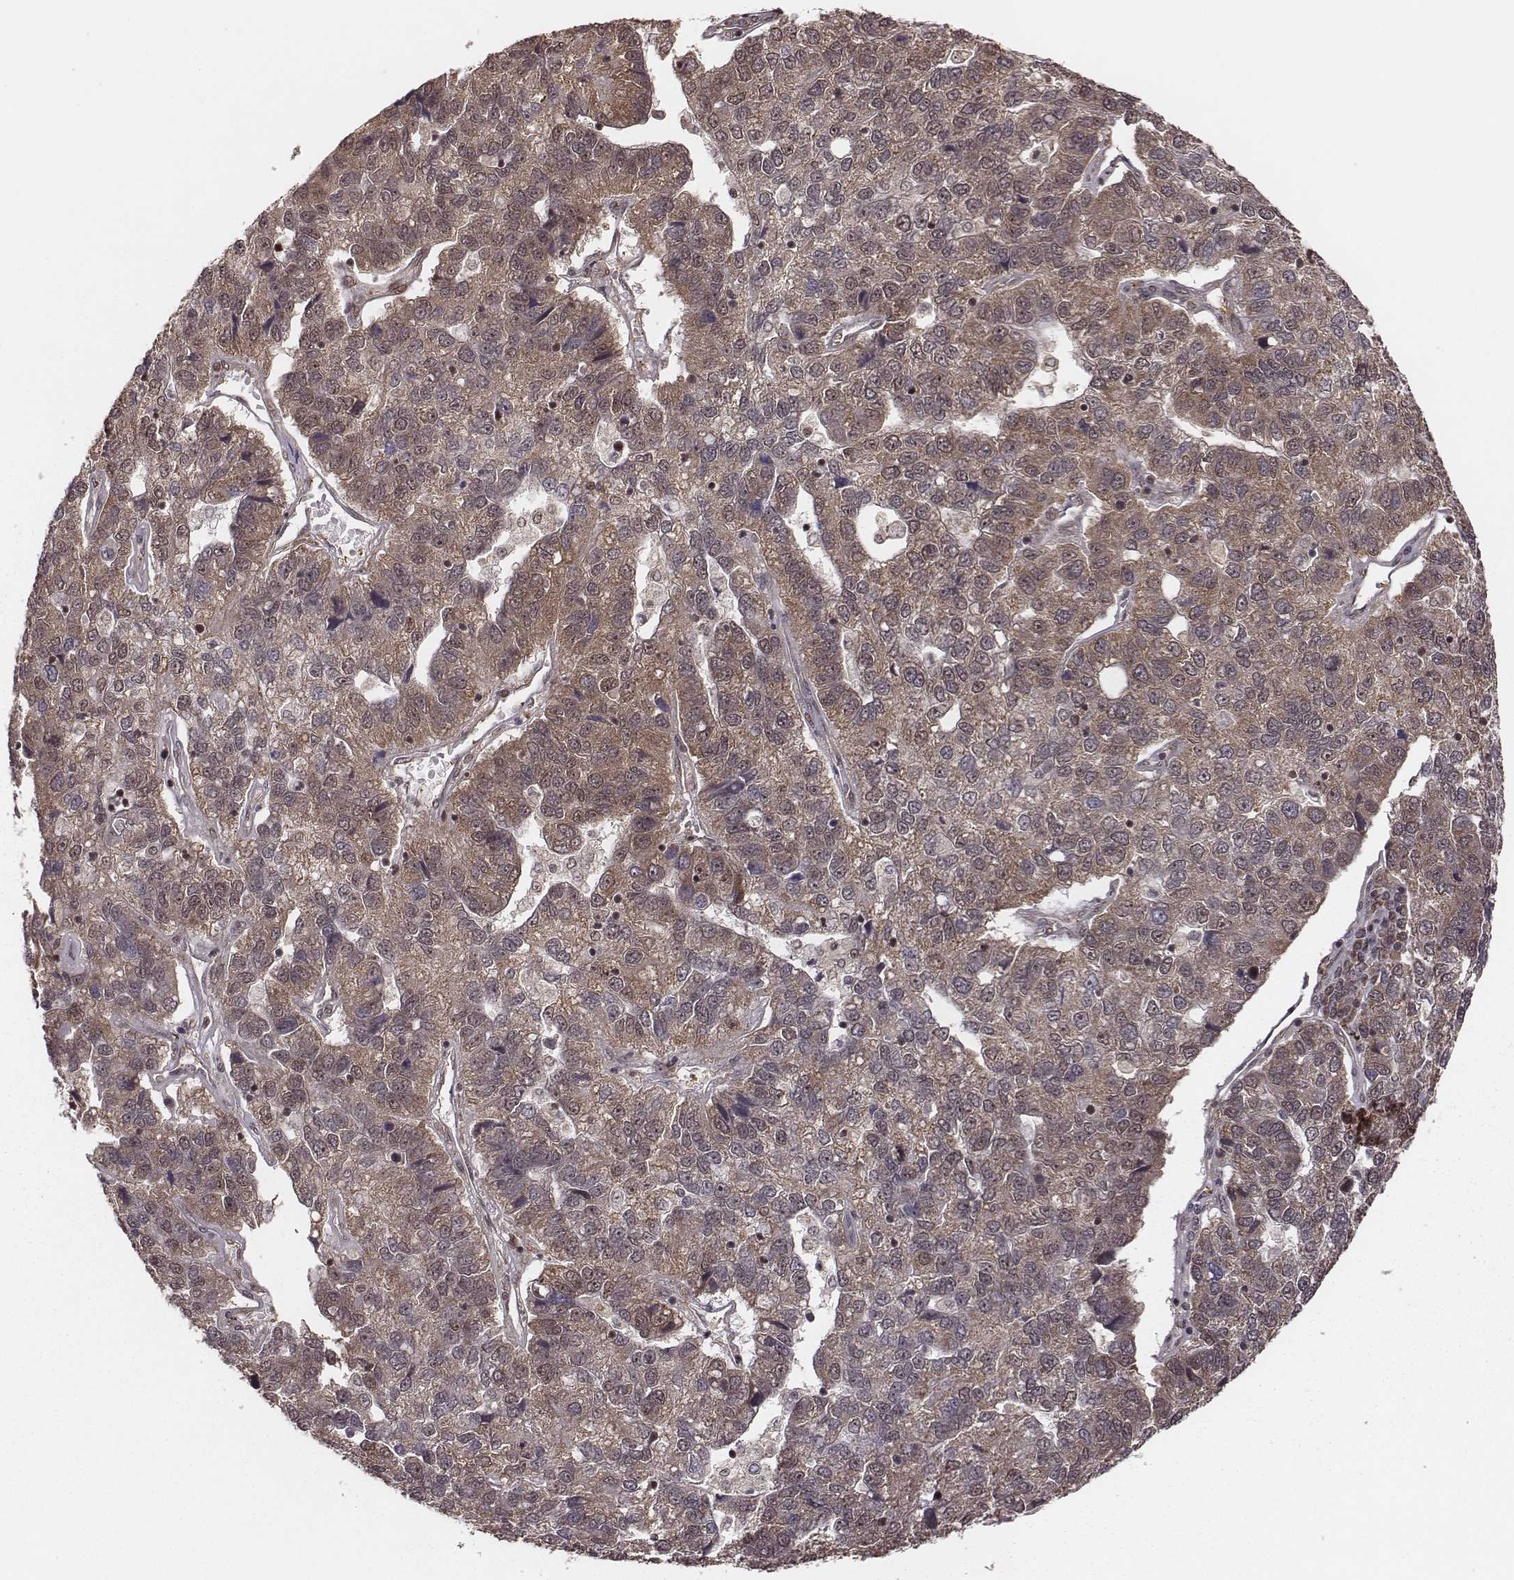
{"staining": {"intensity": "moderate", "quantity": ">75%", "location": "cytoplasmic/membranous"}, "tissue": "pancreatic cancer", "cell_type": "Tumor cells", "image_type": "cancer", "snomed": [{"axis": "morphology", "description": "Adenocarcinoma, NOS"}, {"axis": "topography", "description": "Pancreas"}], "caption": "Immunohistochemistry micrograph of neoplastic tissue: human pancreatic cancer stained using immunohistochemistry reveals medium levels of moderate protein expression localized specifically in the cytoplasmic/membranous of tumor cells, appearing as a cytoplasmic/membranous brown color.", "gene": "NFX1", "patient": {"sex": "female", "age": 61}}